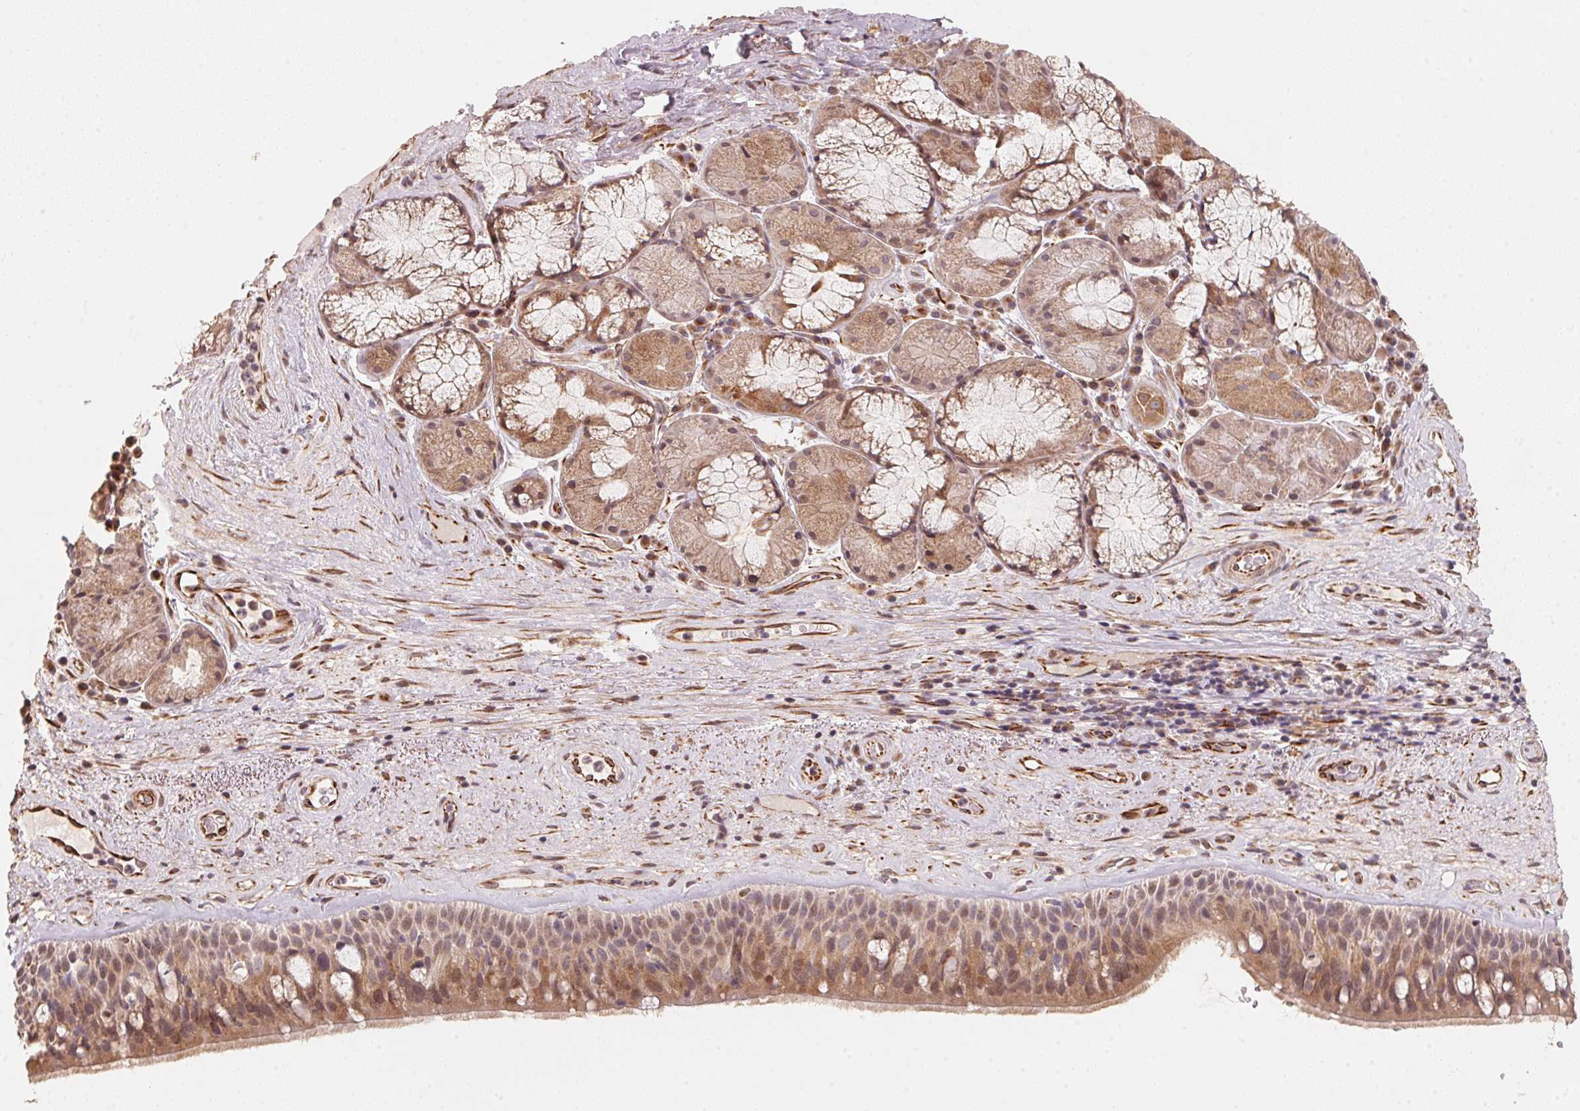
{"staining": {"intensity": "moderate", "quantity": ">75%", "location": "cytoplasmic/membranous"}, "tissue": "bronchus", "cell_type": "Respiratory epithelial cells", "image_type": "normal", "snomed": [{"axis": "morphology", "description": "Normal tissue, NOS"}, {"axis": "topography", "description": "Bronchus"}], "caption": "High-power microscopy captured an immunohistochemistry (IHC) image of normal bronchus, revealing moderate cytoplasmic/membranous positivity in about >75% of respiratory epithelial cells. (Stains: DAB (3,3'-diaminobenzidine) in brown, nuclei in blue, Microscopy: brightfield microscopy at high magnification).", "gene": "TSPAN12", "patient": {"sex": "male", "age": 48}}